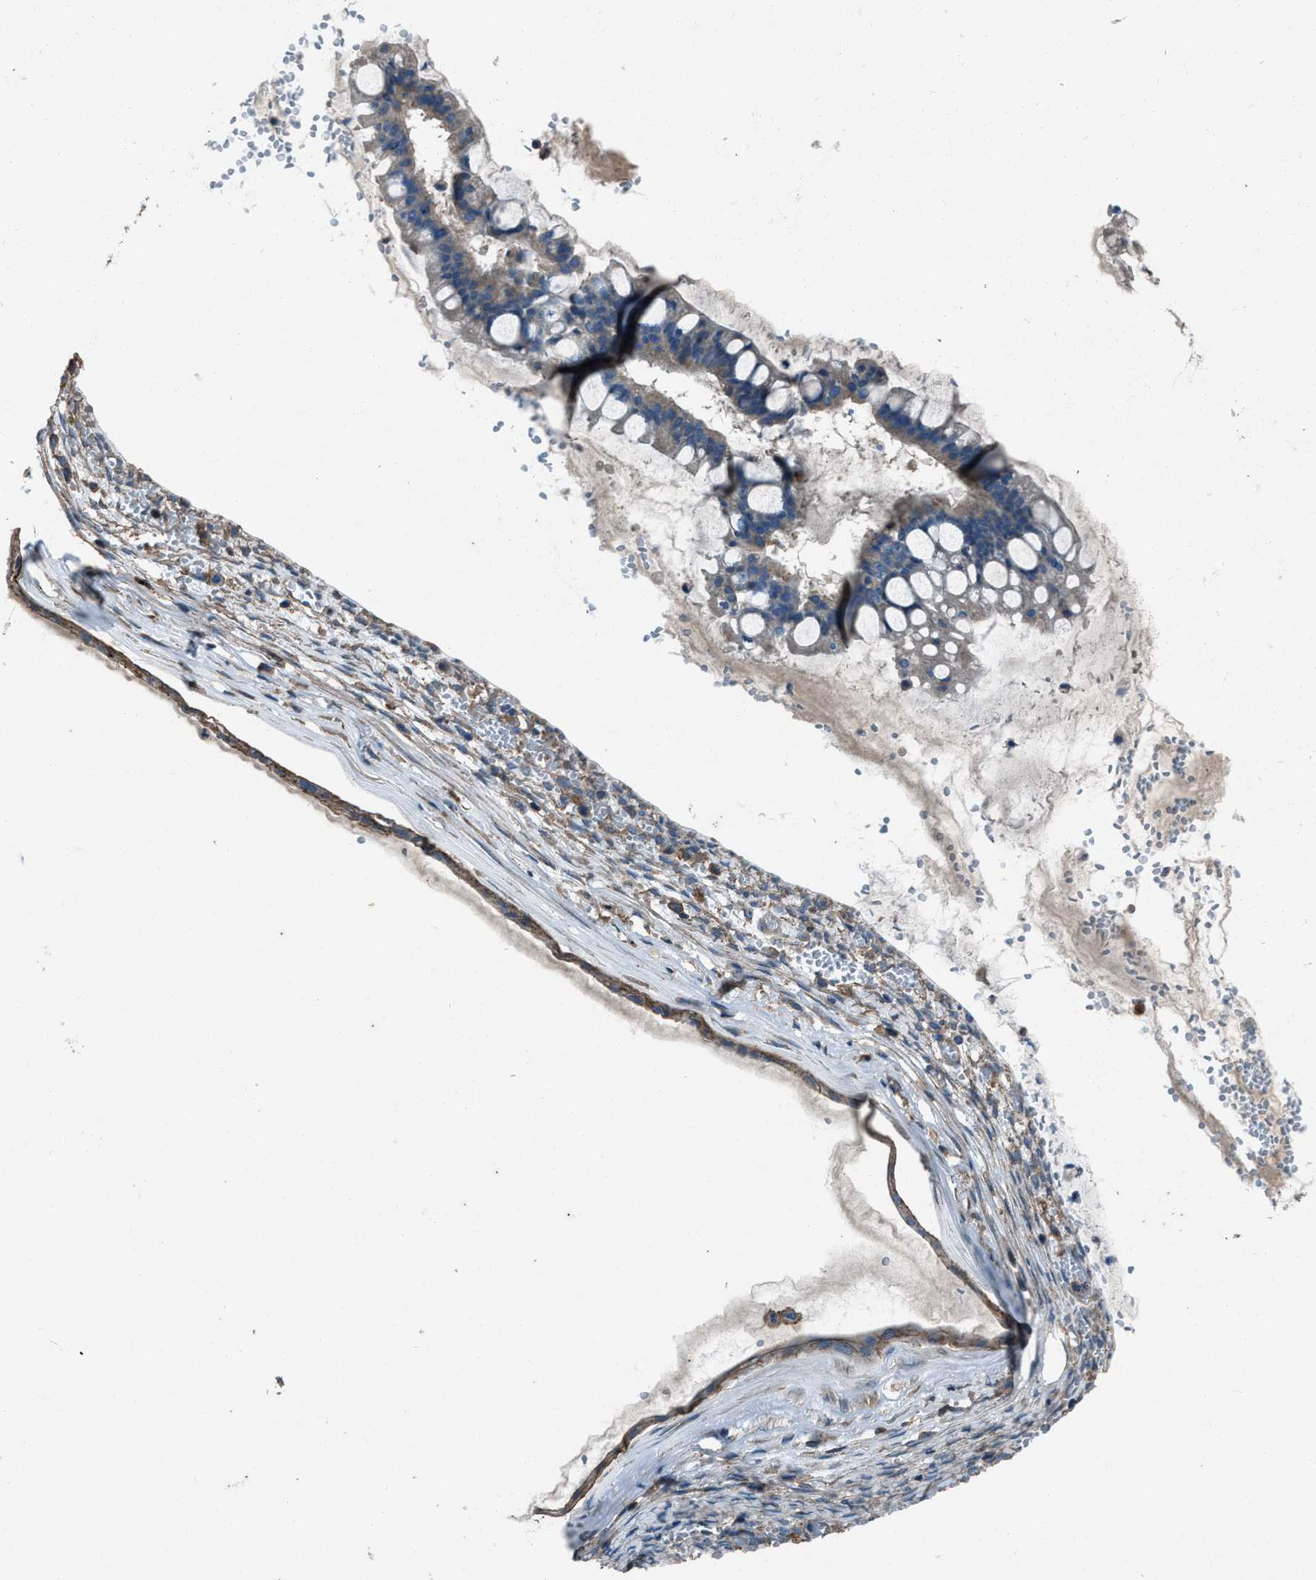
{"staining": {"intensity": "weak", "quantity": "<25%", "location": "cytoplasmic/membranous"}, "tissue": "ovarian cancer", "cell_type": "Tumor cells", "image_type": "cancer", "snomed": [{"axis": "morphology", "description": "Cystadenocarcinoma, mucinous, NOS"}, {"axis": "topography", "description": "Ovary"}], "caption": "A photomicrograph of human ovarian mucinous cystadenocarcinoma is negative for staining in tumor cells.", "gene": "SVIL", "patient": {"sex": "female", "age": 73}}